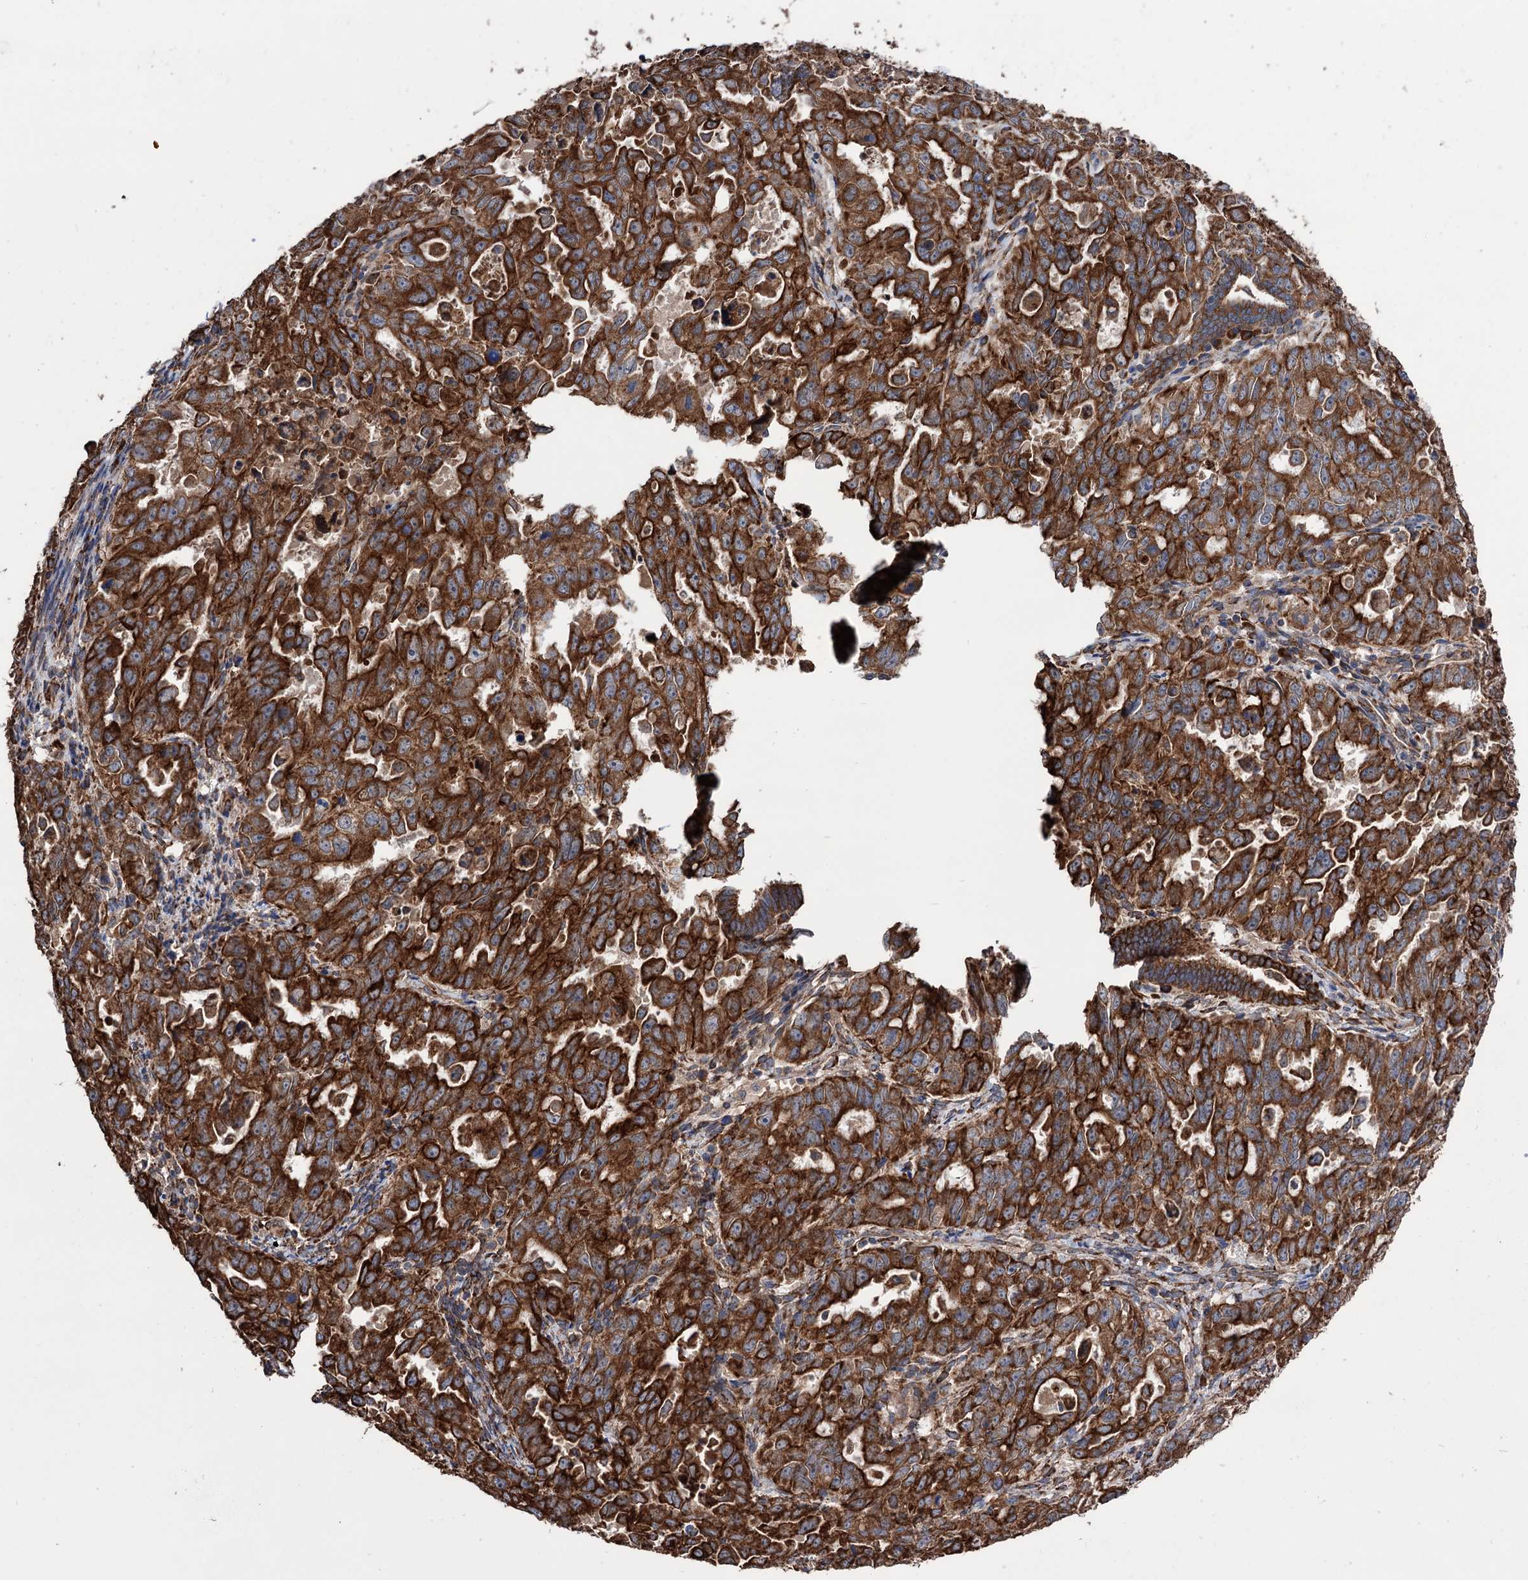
{"staining": {"intensity": "strong", "quantity": ">75%", "location": "cytoplasmic/membranous"}, "tissue": "endometrial cancer", "cell_type": "Tumor cells", "image_type": "cancer", "snomed": [{"axis": "morphology", "description": "Adenocarcinoma, NOS"}, {"axis": "topography", "description": "Endometrium"}], "caption": "Endometrial cancer stained for a protein (brown) demonstrates strong cytoplasmic/membranous positive expression in about >75% of tumor cells.", "gene": "CDAN1", "patient": {"sex": "female", "age": 65}}